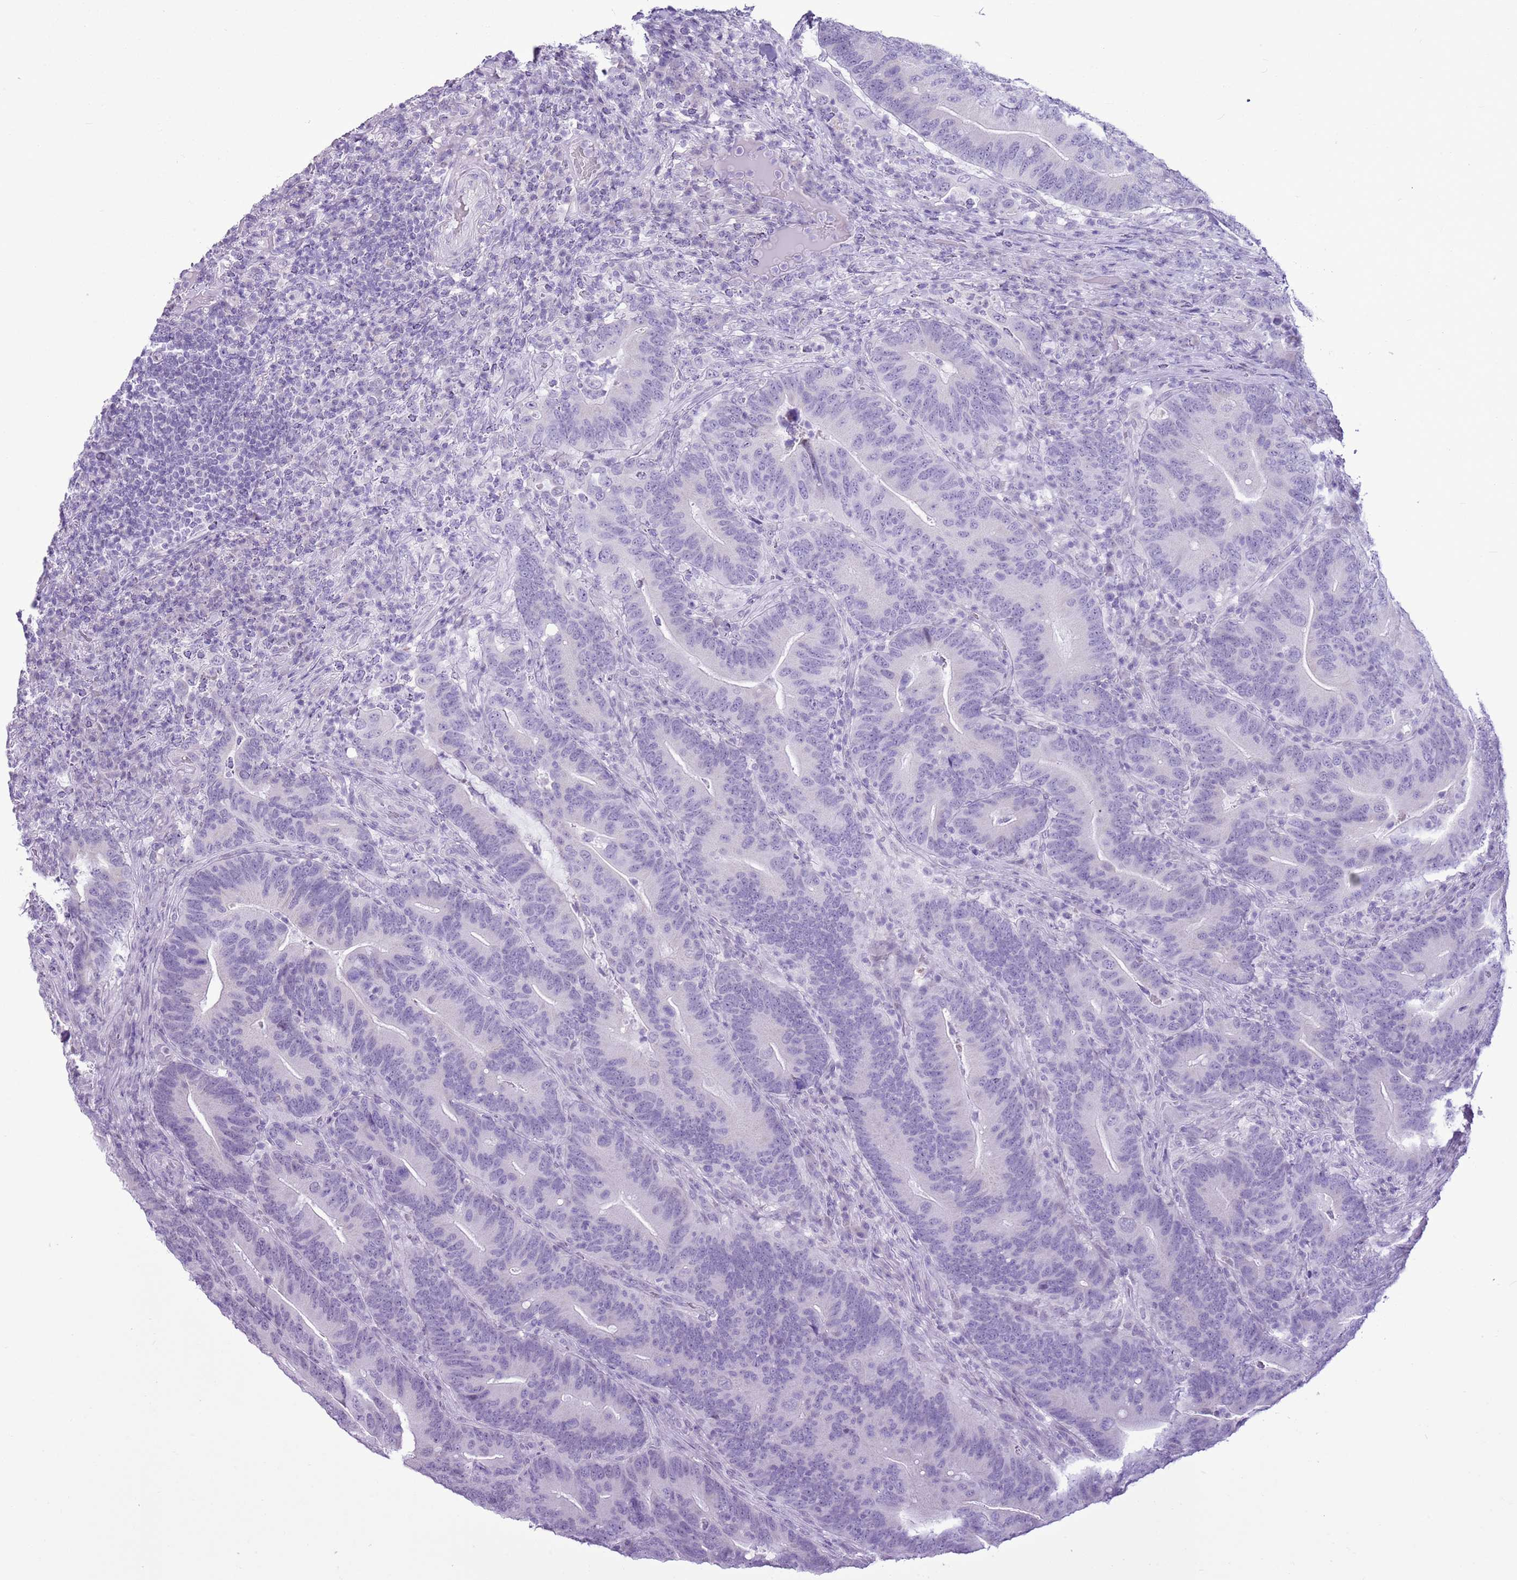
{"staining": {"intensity": "negative", "quantity": "none", "location": "none"}, "tissue": "colorectal cancer", "cell_type": "Tumor cells", "image_type": "cancer", "snomed": [{"axis": "morphology", "description": "Adenocarcinoma, NOS"}, {"axis": "topography", "description": "Colon"}], "caption": "Protein analysis of colorectal cancer (adenocarcinoma) shows no significant positivity in tumor cells.", "gene": "RPL3L", "patient": {"sex": "female", "age": 66}}